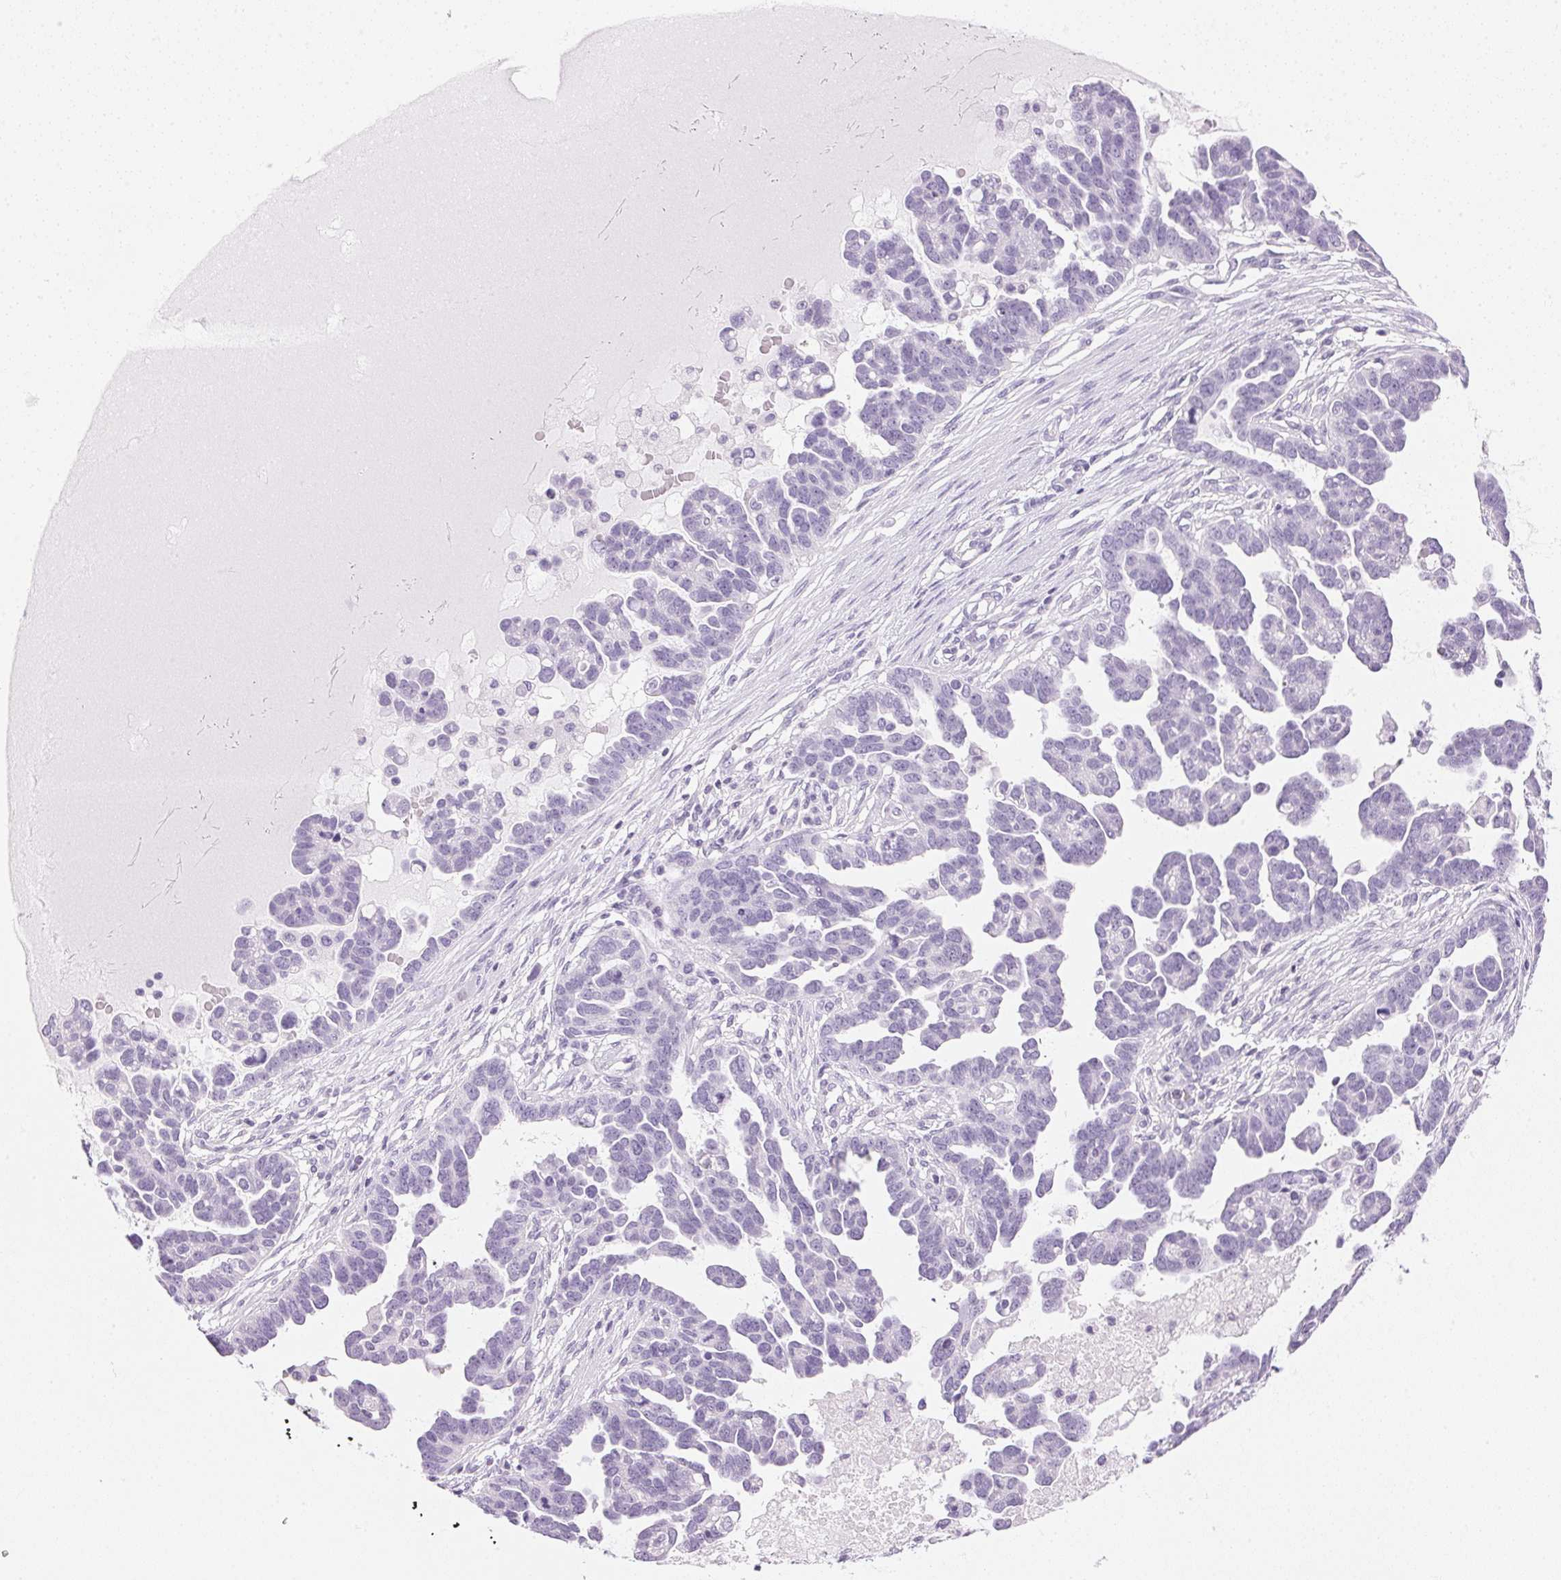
{"staining": {"intensity": "negative", "quantity": "none", "location": "none"}, "tissue": "ovarian cancer", "cell_type": "Tumor cells", "image_type": "cancer", "snomed": [{"axis": "morphology", "description": "Cystadenocarcinoma, serous, NOS"}, {"axis": "topography", "description": "Ovary"}], "caption": "Micrograph shows no protein expression in tumor cells of ovarian serous cystadenocarcinoma tissue.", "gene": "IGFBP1", "patient": {"sex": "female", "age": 54}}